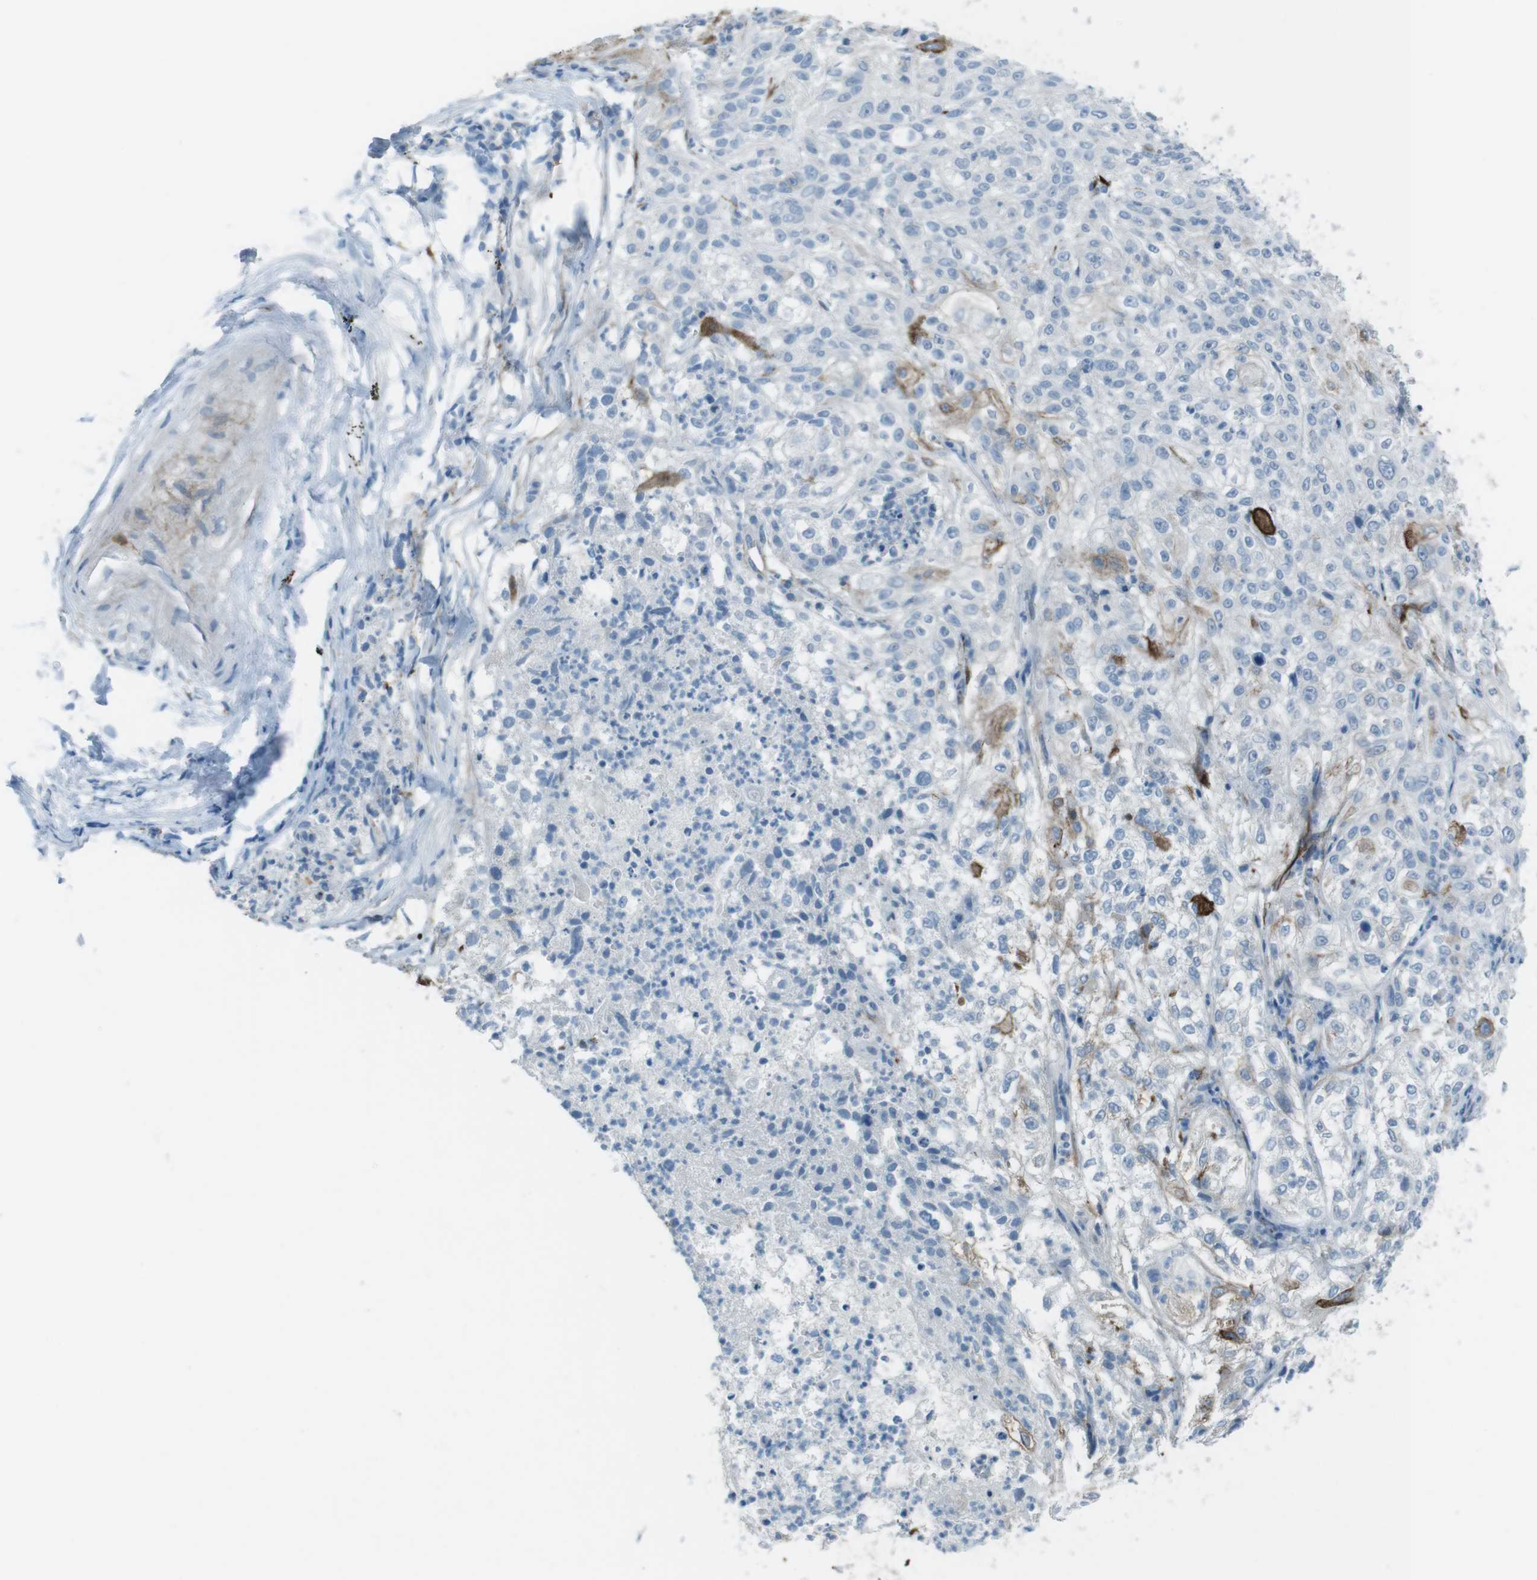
{"staining": {"intensity": "negative", "quantity": "none", "location": "none"}, "tissue": "lung cancer", "cell_type": "Tumor cells", "image_type": "cancer", "snomed": [{"axis": "morphology", "description": "Inflammation, NOS"}, {"axis": "morphology", "description": "Squamous cell carcinoma, NOS"}, {"axis": "topography", "description": "Lymph node"}, {"axis": "topography", "description": "Soft tissue"}, {"axis": "topography", "description": "Lung"}], "caption": "A photomicrograph of human lung cancer (squamous cell carcinoma) is negative for staining in tumor cells.", "gene": "TUBB2A", "patient": {"sex": "male", "age": 66}}